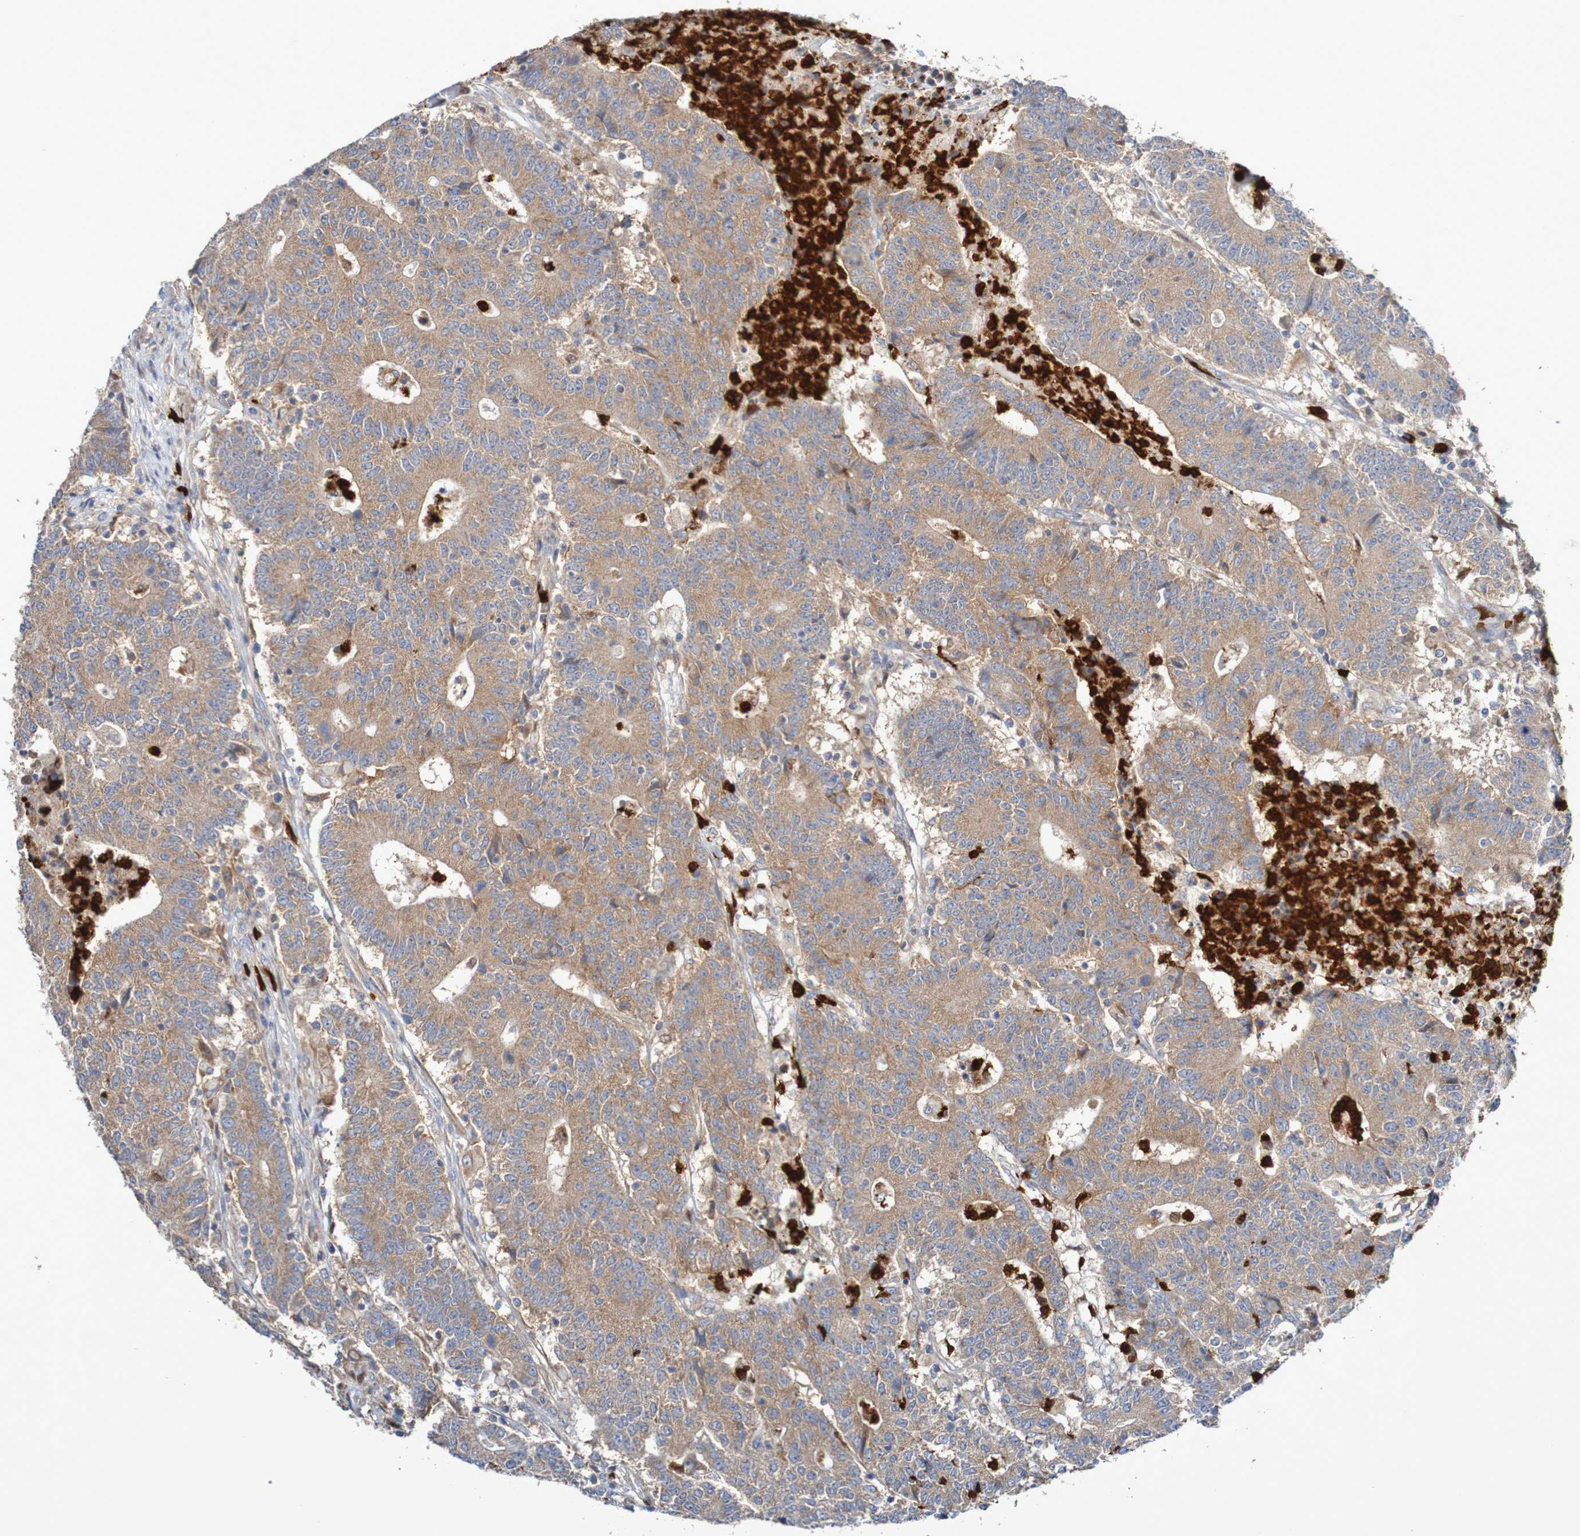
{"staining": {"intensity": "weak", "quantity": ">75%", "location": "cytoplasmic/membranous"}, "tissue": "colorectal cancer", "cell_type": "Tumor cells", "image_type": "cancer", "snomed": [{"axis": "morphology", "description": "Normal tissue, NOS"}, {"axis": "morphology", "description": "Adenocarcinoma, NOS"}, {"axis": "topography", "description": "Colon"}], "caption": "Immunohistochemistry histopathology image of adenocarcinoma (colorectal) stained for a protein (brown), which reveals low levels of weak cytoplasmic/membranous expression in about >75% of tumor cells.", "gene": "PARP4", "patient": {"sex": "female", "age": 75}}